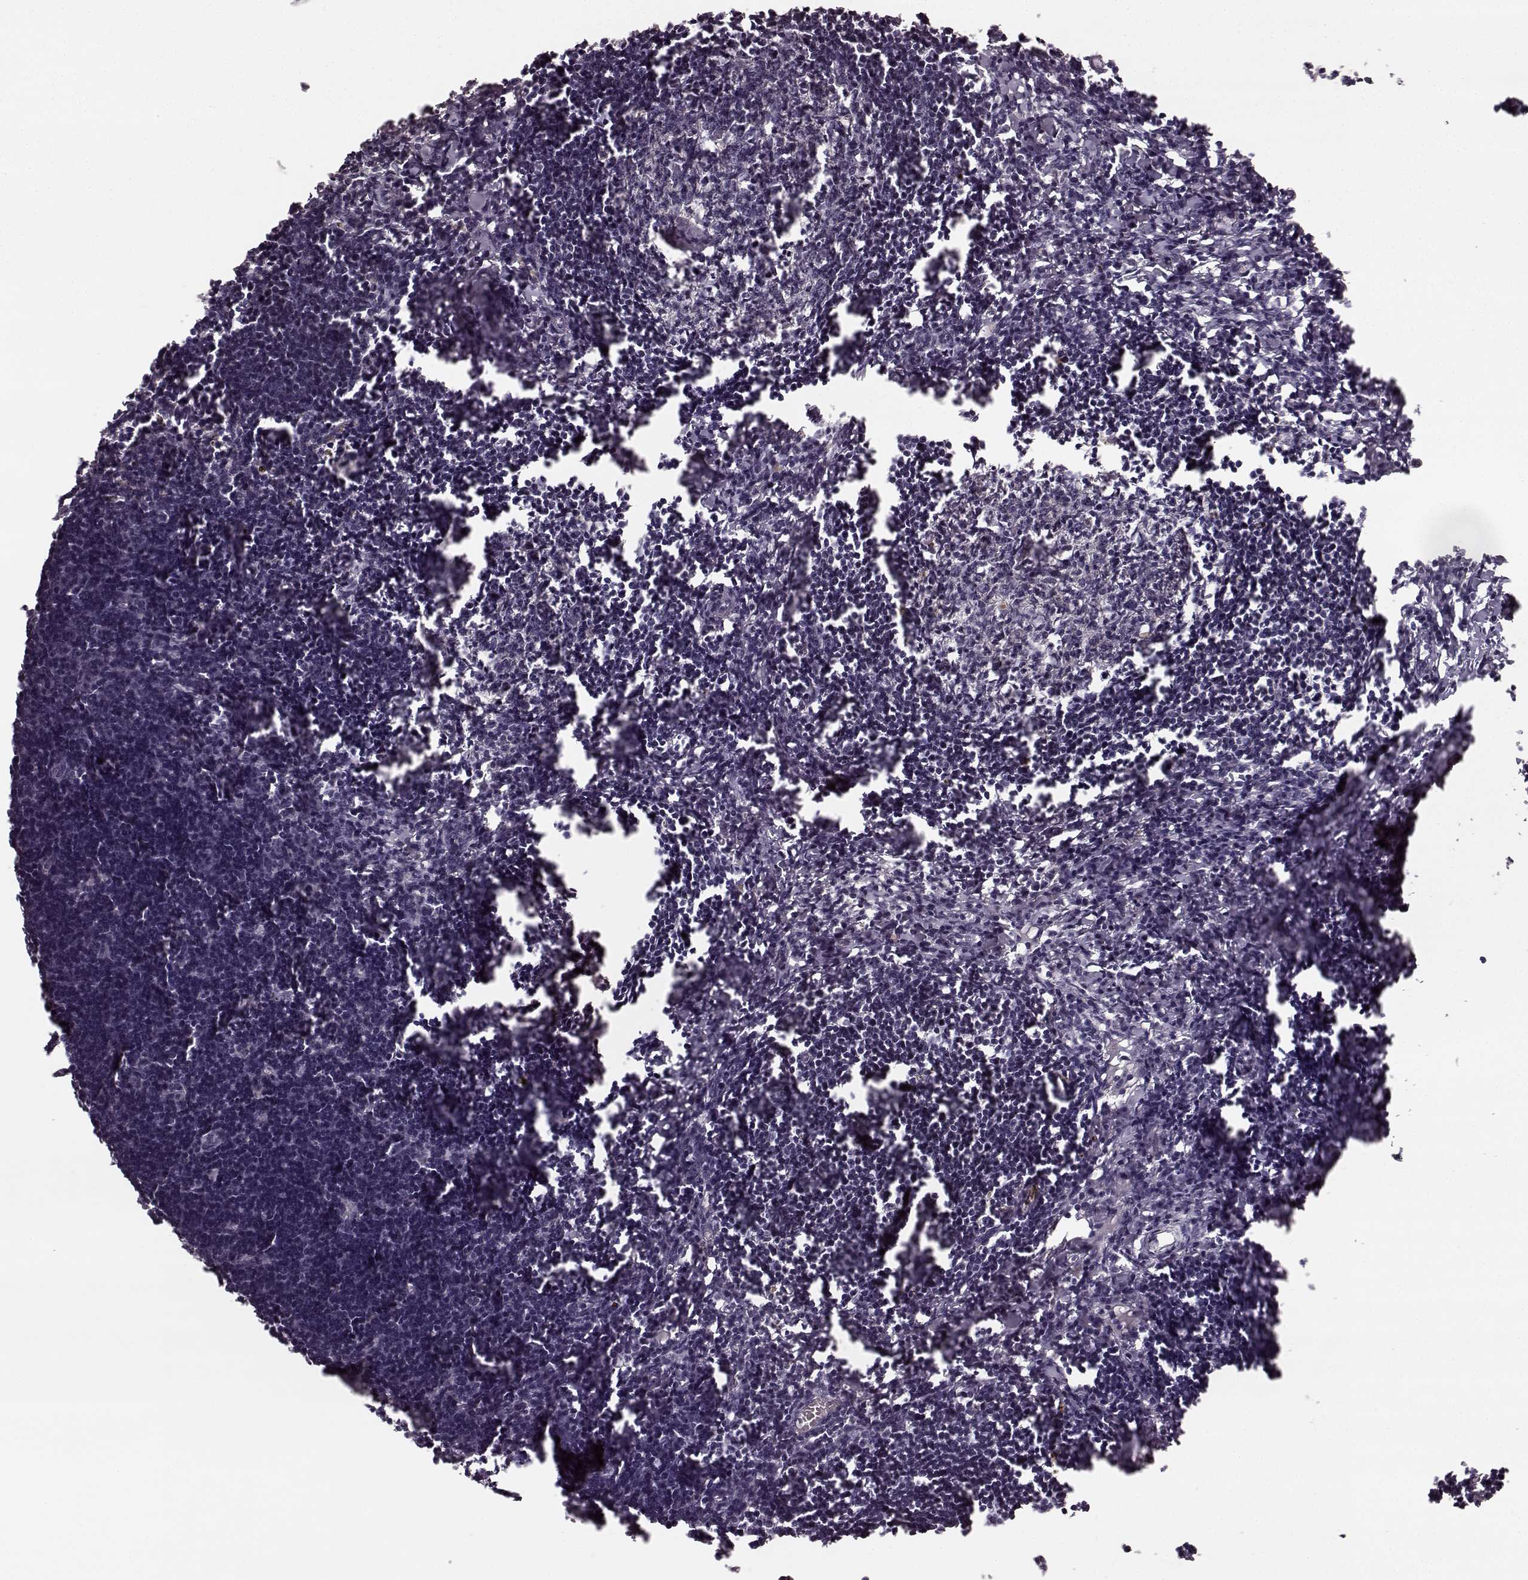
{"staining": {"intensity": "negative", "quantity": "none", "location": "none"}, "tissue": "lymph node", "cell_type": "Germinal center cells", "image_type": "normal", "snomed": [{"axis": "morphology", "description": "Normal tissue, NOS"}, {"axis": "topography", "description": "Lymph node"}], "caption": "A micrograph of human lymph node is negative for staining in germinal center cells. (DAB (3,3'-diaminobenzidine) IHC, high magnification).", "gene": "PRKCE", "patient": {"sex": "male", "age": 55}}